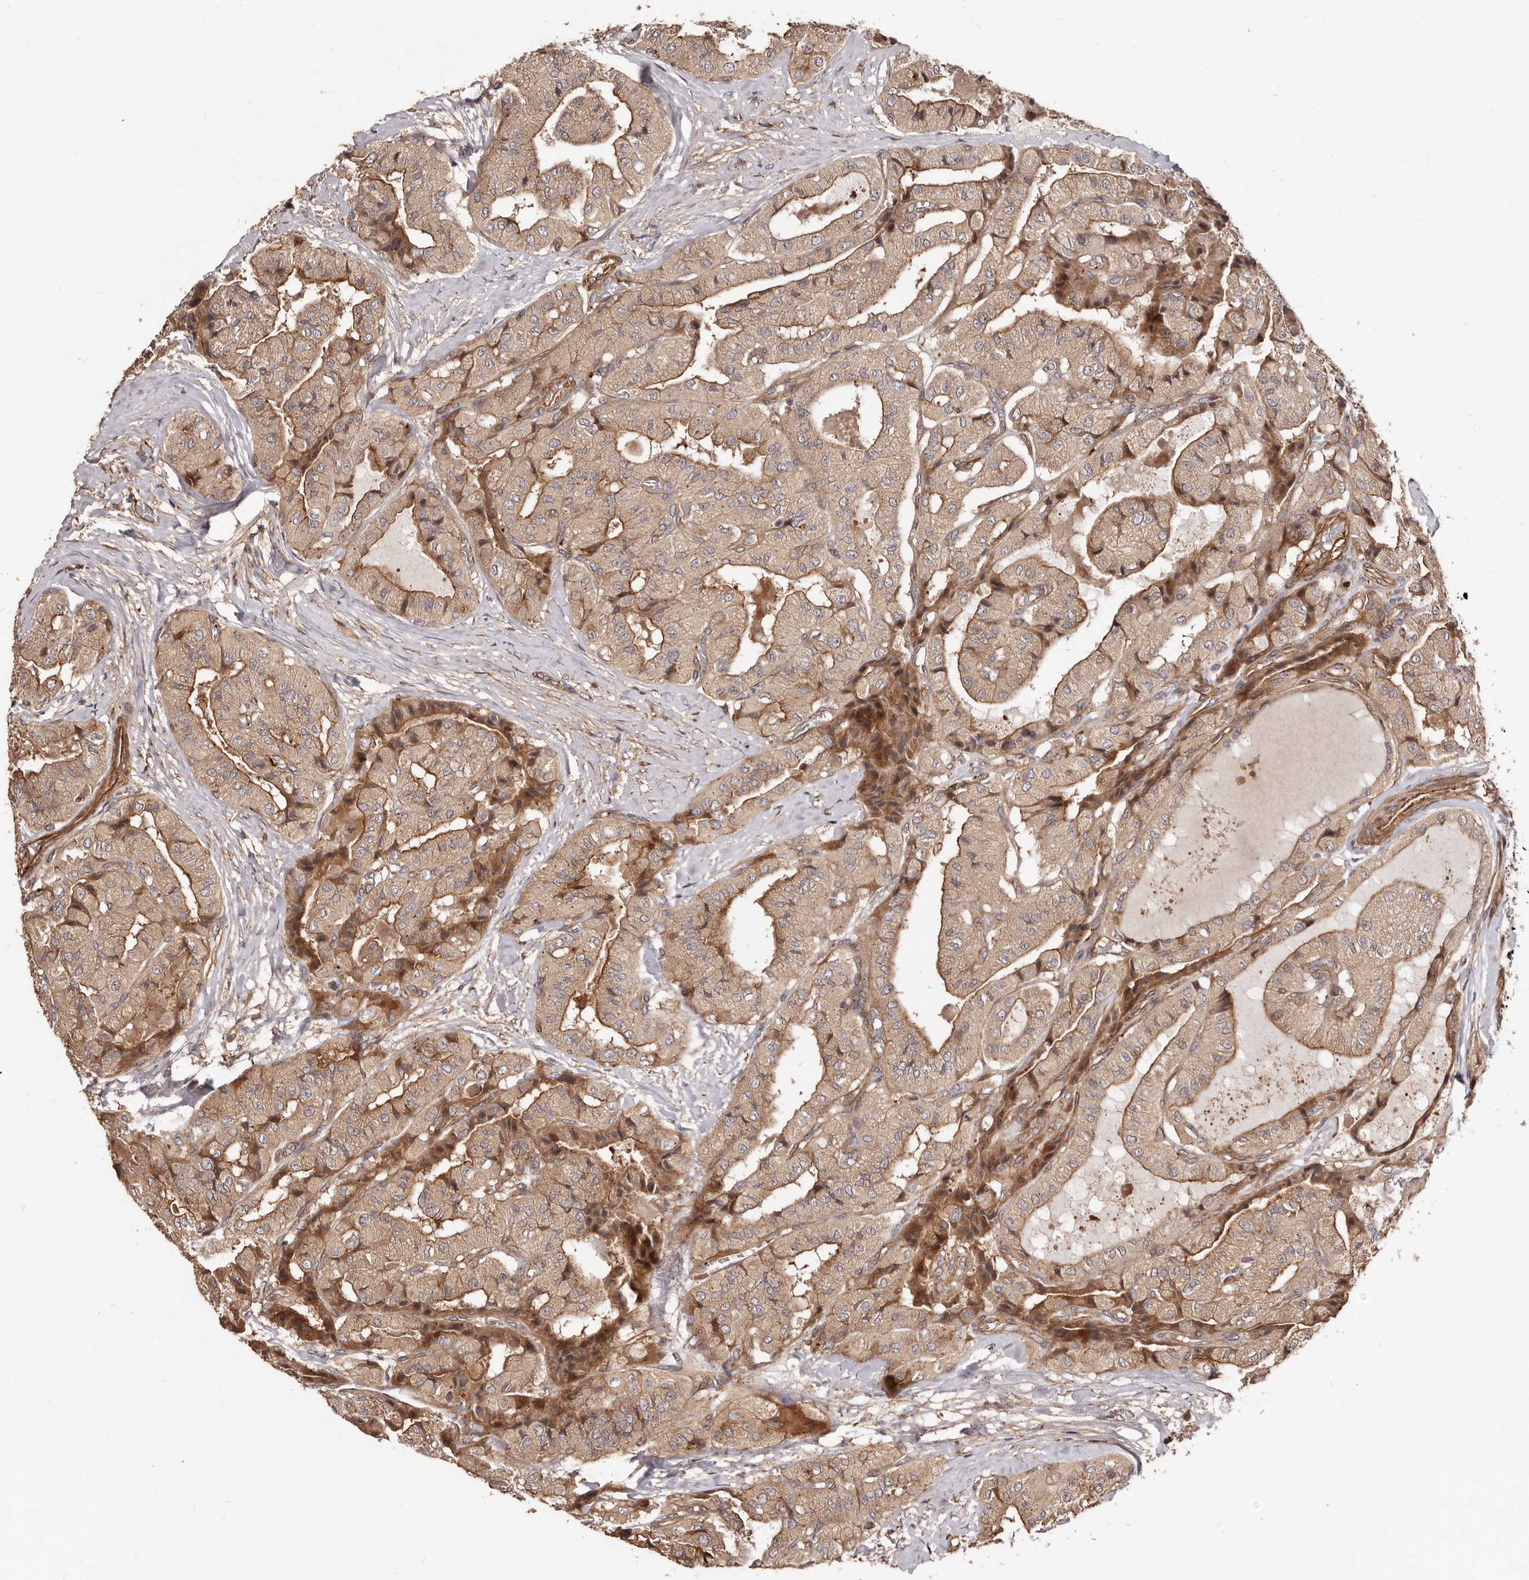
{"staining": {"intensity": "moderate", "quantity": ">75%", "location": "cytoplasmic/membranous"}, "tissue": "thyroid cancer", "cell_type": "Tumor cells", "image_type": "cancer", "snomed": [{"axis": "morphology", "description": "Papillary adenocarcinoma, NOS"}, {"axis": "topography", "description": "Thyroid gland"}], "caption": "Immunohistochemistry (IHC) (DAB) staining of thyroid cancer shows moderate cytoplasmic/membranous protein expression in about >75% of tumor cells. The staining was performed using DAB (3,3'-diaminobenzidine) to visualize the protein expression in brown, while the nuclei were stained in blue with hematoxylin (Magnification: 20x).", "gene": "GTPBP1", "patient": {"sex": "female", "age": 59}}